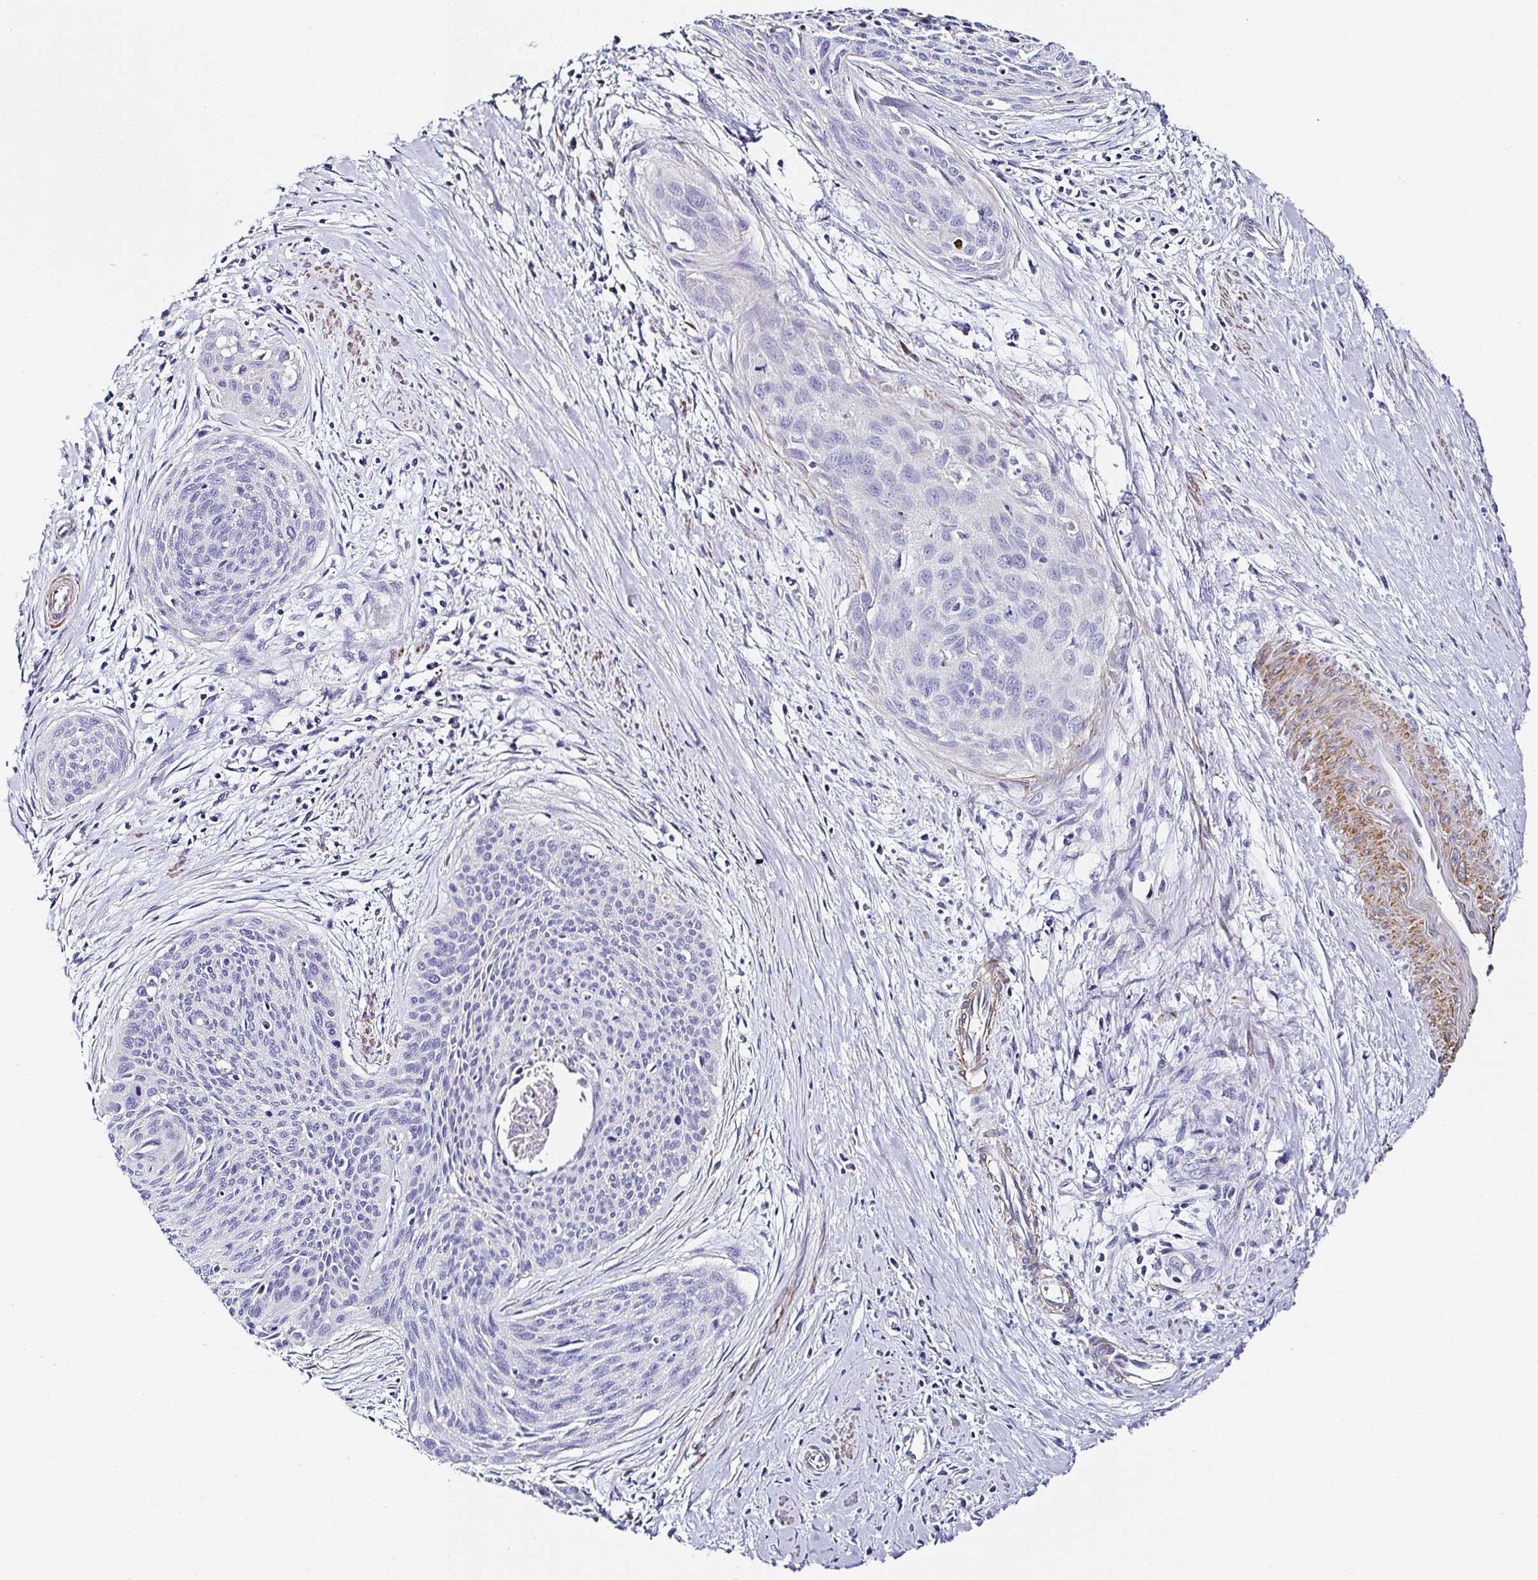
{"staining": {"intensity": "negative", "quantity": "none", "location": "none"}, "tissue": "cervical cancer", "cell_type": "Tumor cells", "image_type": "cancer", "snomed": [{"axis": "morphology", "description": "Squamous cell carcinoma, NOS"}, {"axis": "topography", "description": "Cervix"}], "caption": "There is no significant expression in tumor cells of cervical cancer (squamous cell carcinoma).", "gene": "PPFIA4", "patient": {"sex": "female", "age": 55}}